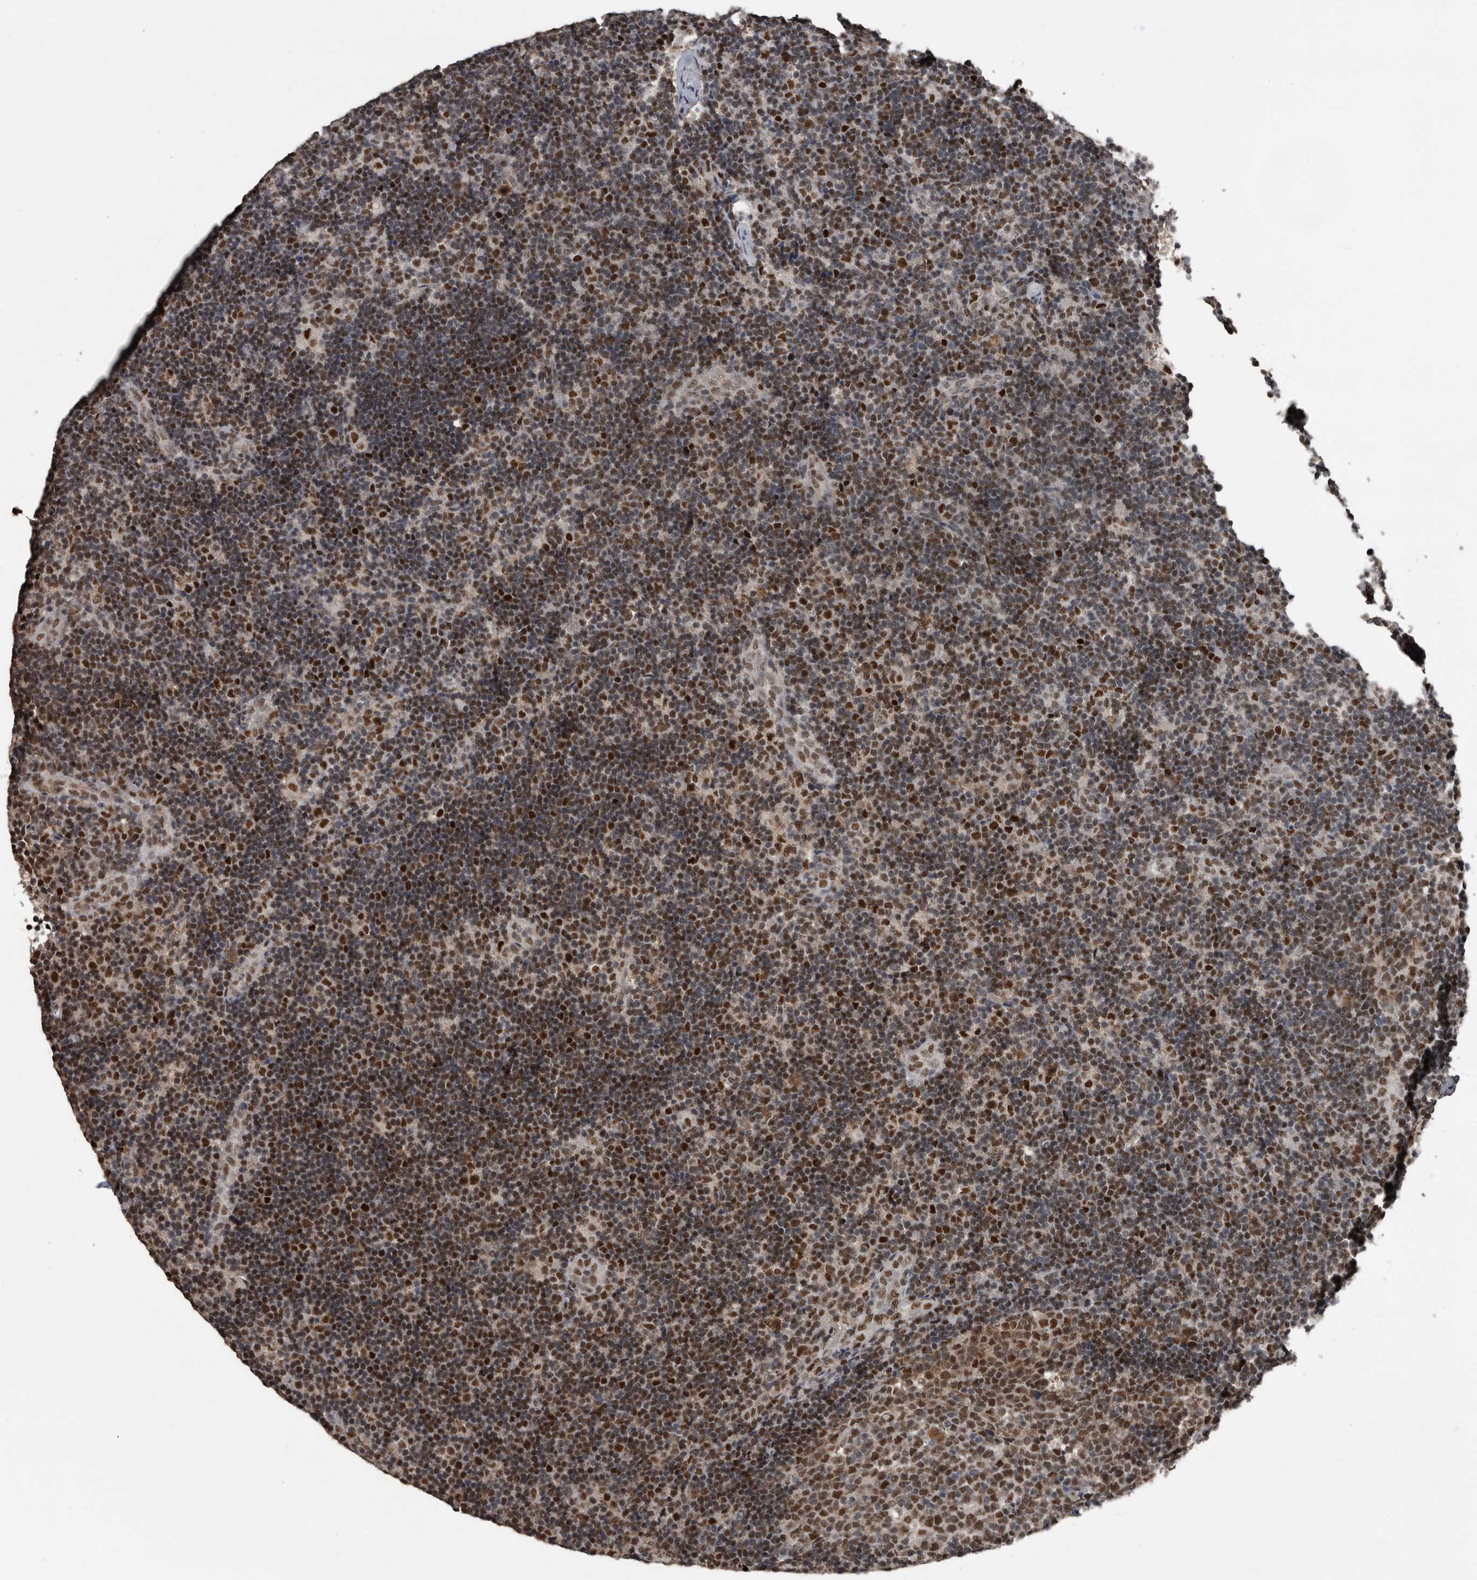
{"staining": {"intensity": "strong", "quantity": ">75%", "location": "nuclear"}, "tissue": "lymph node", "cell_type": "Germinal center cells", "image_type": "normal", "snomed": [{"axis": "morphology", "description": "Normal tissue, NOS"}, {"axis": "topography", "description": "Lymph node"}], "caption": "Germinal center cells display strong nuclear expression in approximately >75% of cells in normal lymph node.", "gene": "CHD1L", "patient": {"sex": "female", "age": 22}}